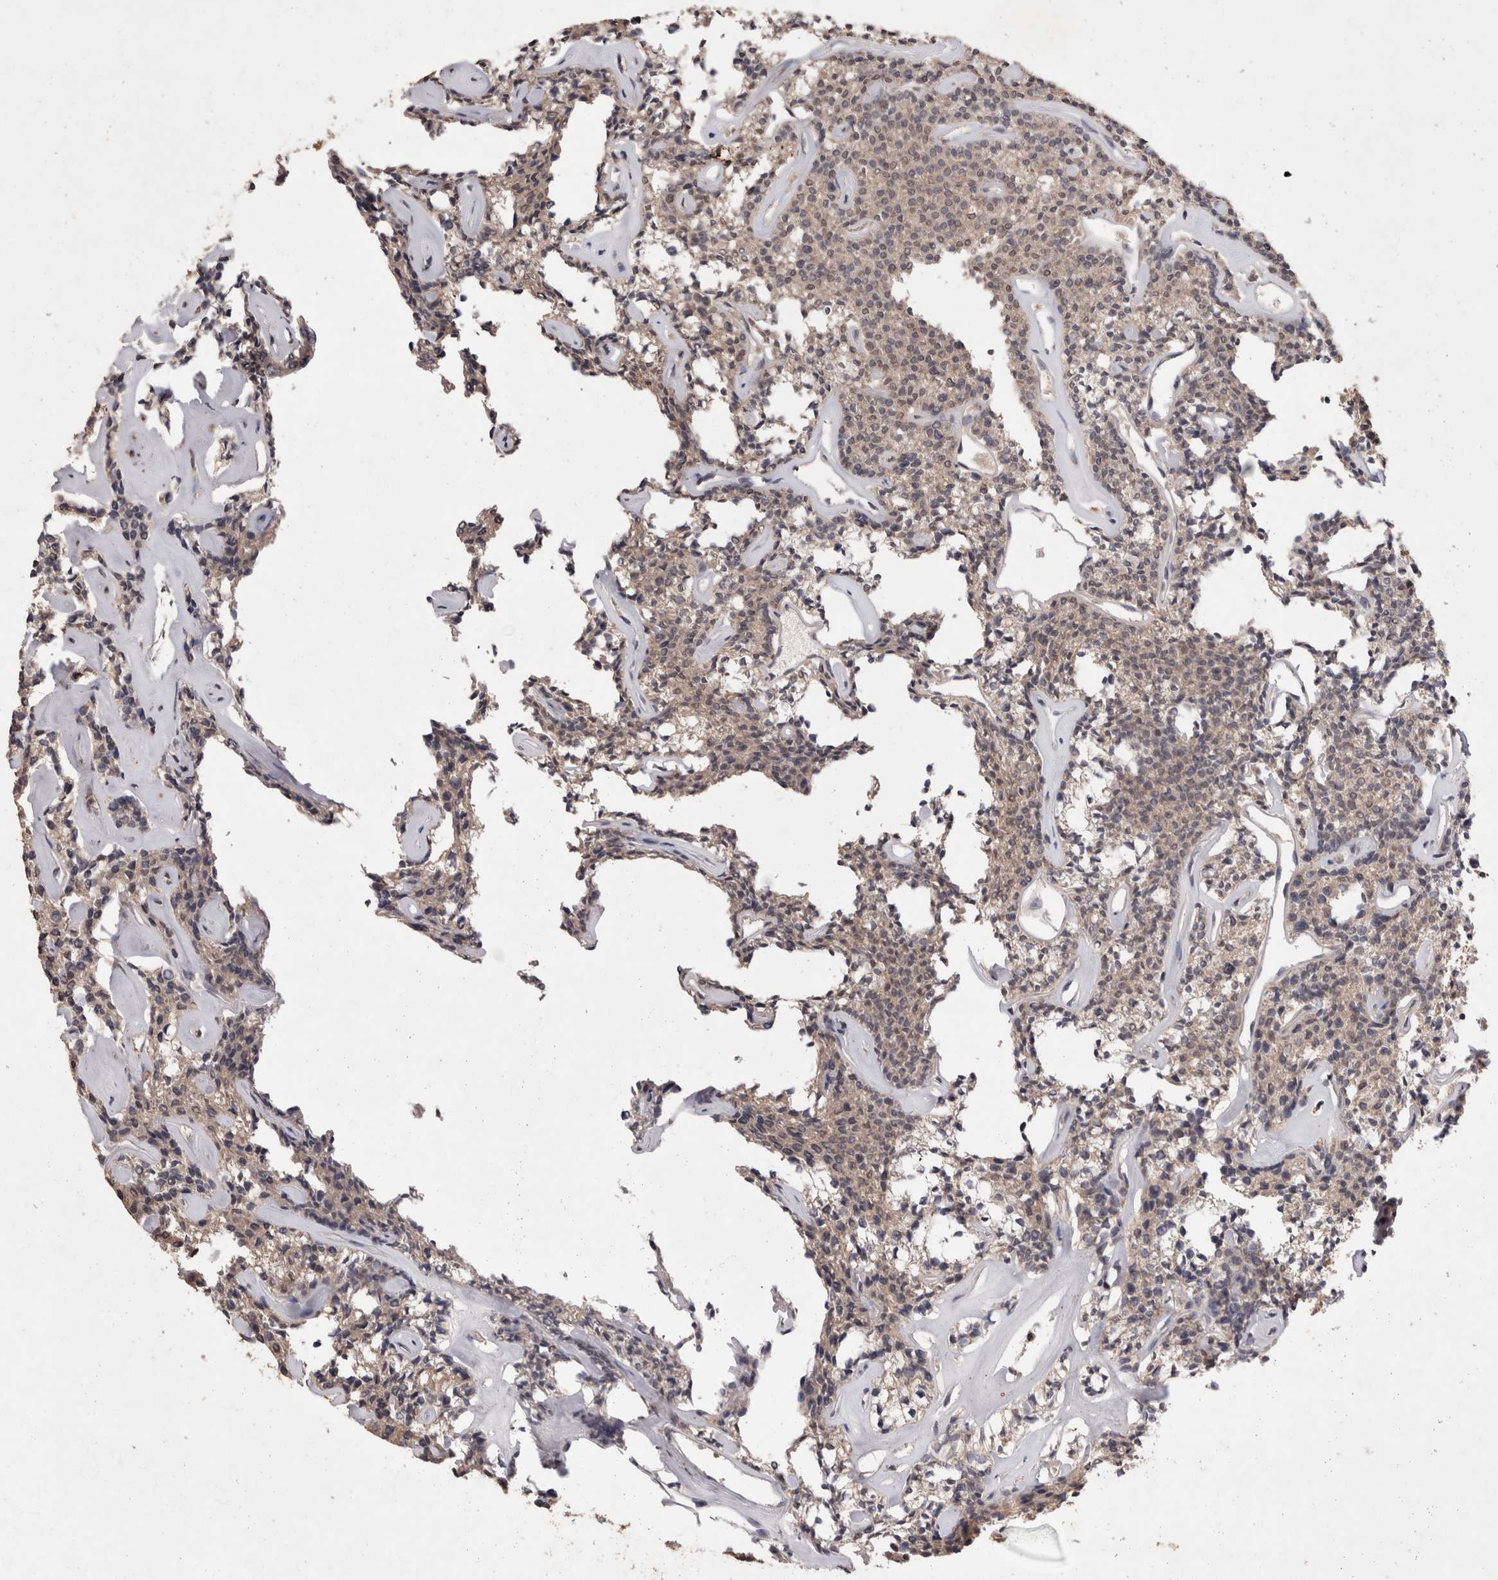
{"staining": {"intensity": "weak", "quantity": ">75%", "location": "cytoplasmic/membranous"}, "tissue": "parathyroid gland", "cell_type": "Glandular cells", "image_type": "normal", "snomed": [{"axis": "morphology", "description": "Normal tissue, NOS"}, {"axis": "topography", "description": "Parathyroid gland"}], "caption": "Benign parathyroid gland reveals weak cytoplasmic/membranous staining in approximately >75% of glandular cells, visualized by immunohistochemistry.", "gene": "GRK5", "patient": {"sex": "male", "age": 46}}